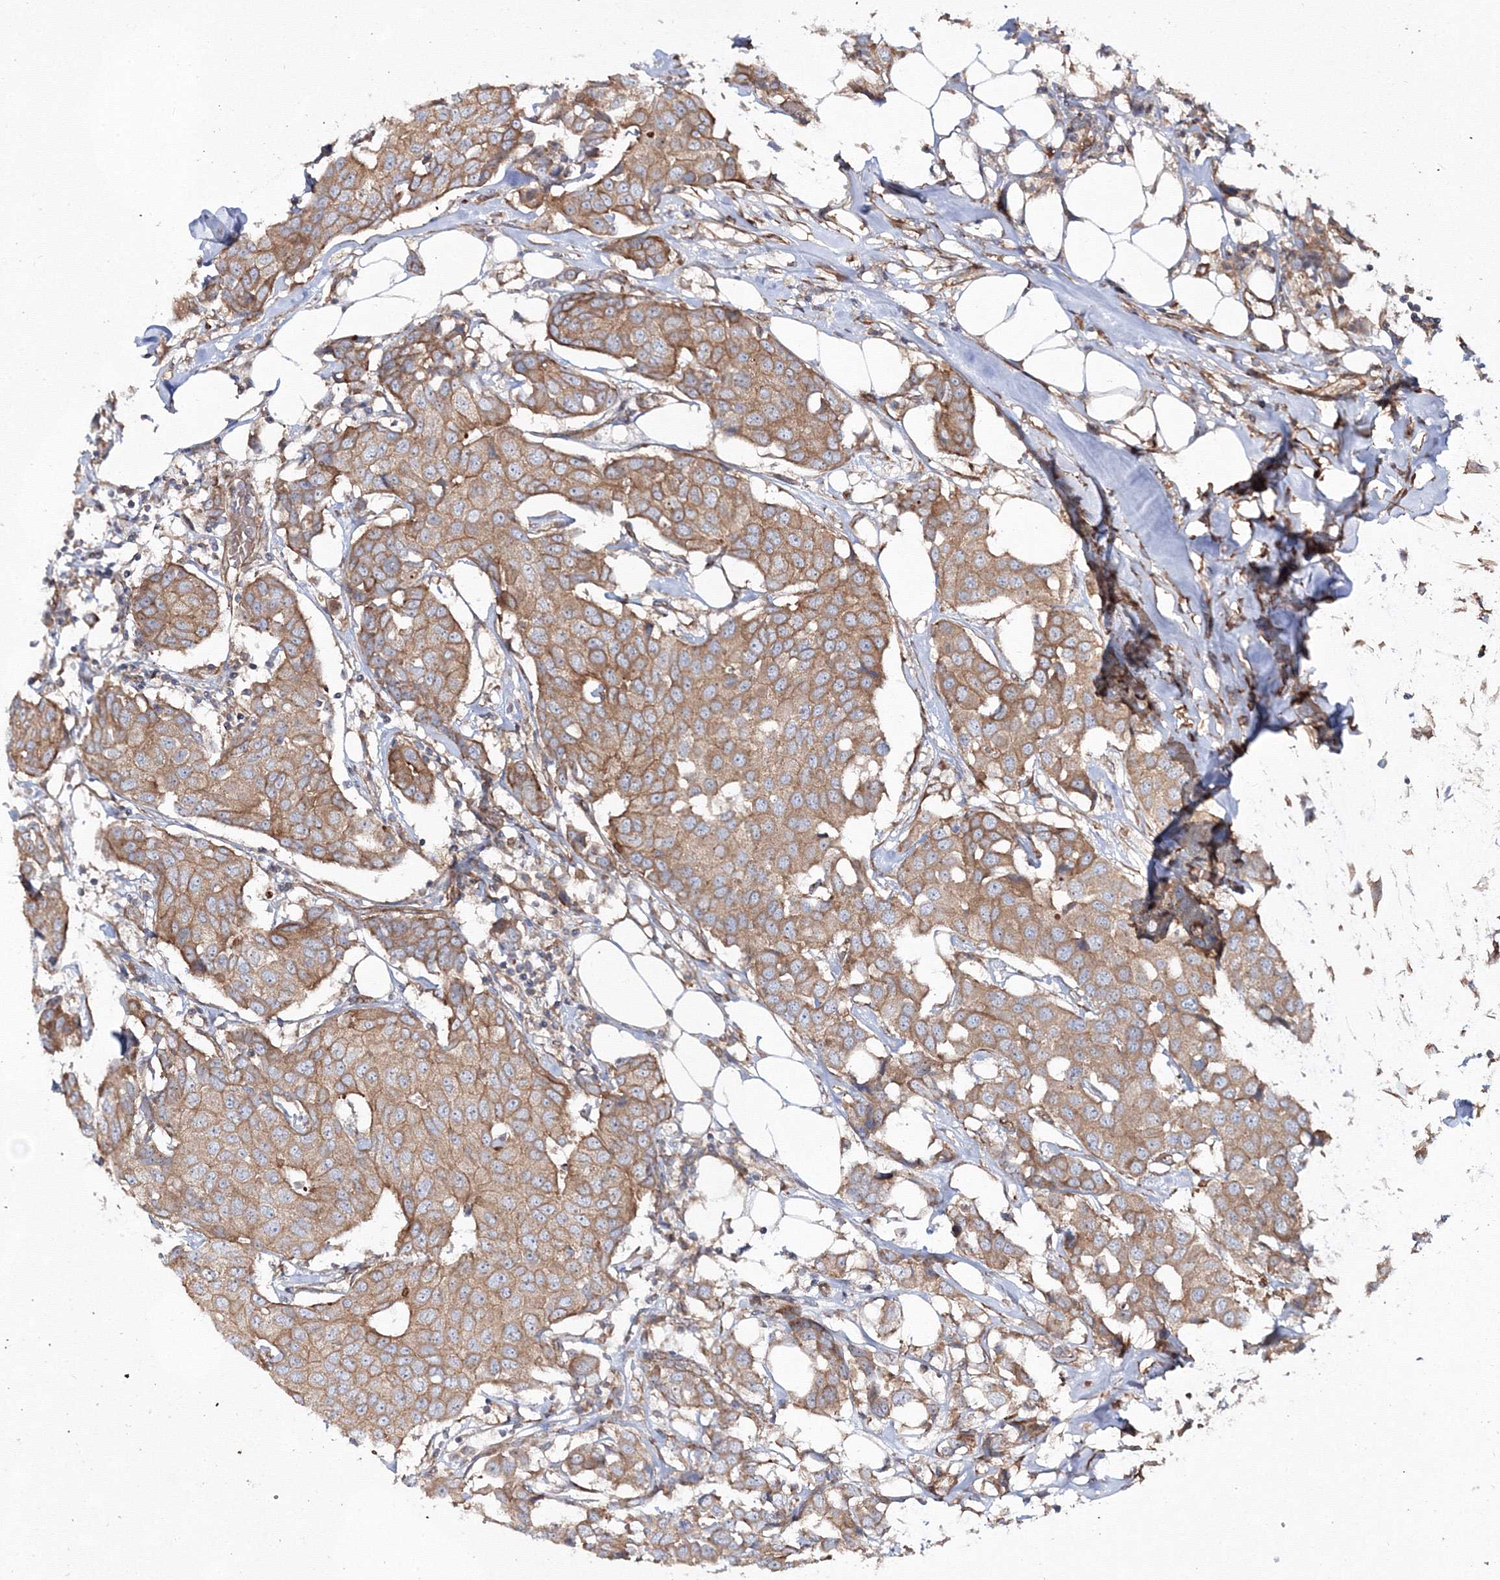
{"staining": {"intensity": "moderate", "quantity": ">75%", "location": "cytoplasmic/membranous"}, "tissue": "breast cancer", "cell_type": "Tumor cells", "image_type": "cancer", "snomed": [{"axis": "morphology", "description": "Duct carcinoma"}, {"axis": "topography", "description": "Breast"}], "caption": "Intraductal carcinoma (breast) stained with a protein marker exhibits moderate staining in tumor cells.", "gene": "EXOC6", "patient": {"sex": "female", "age": 80}}